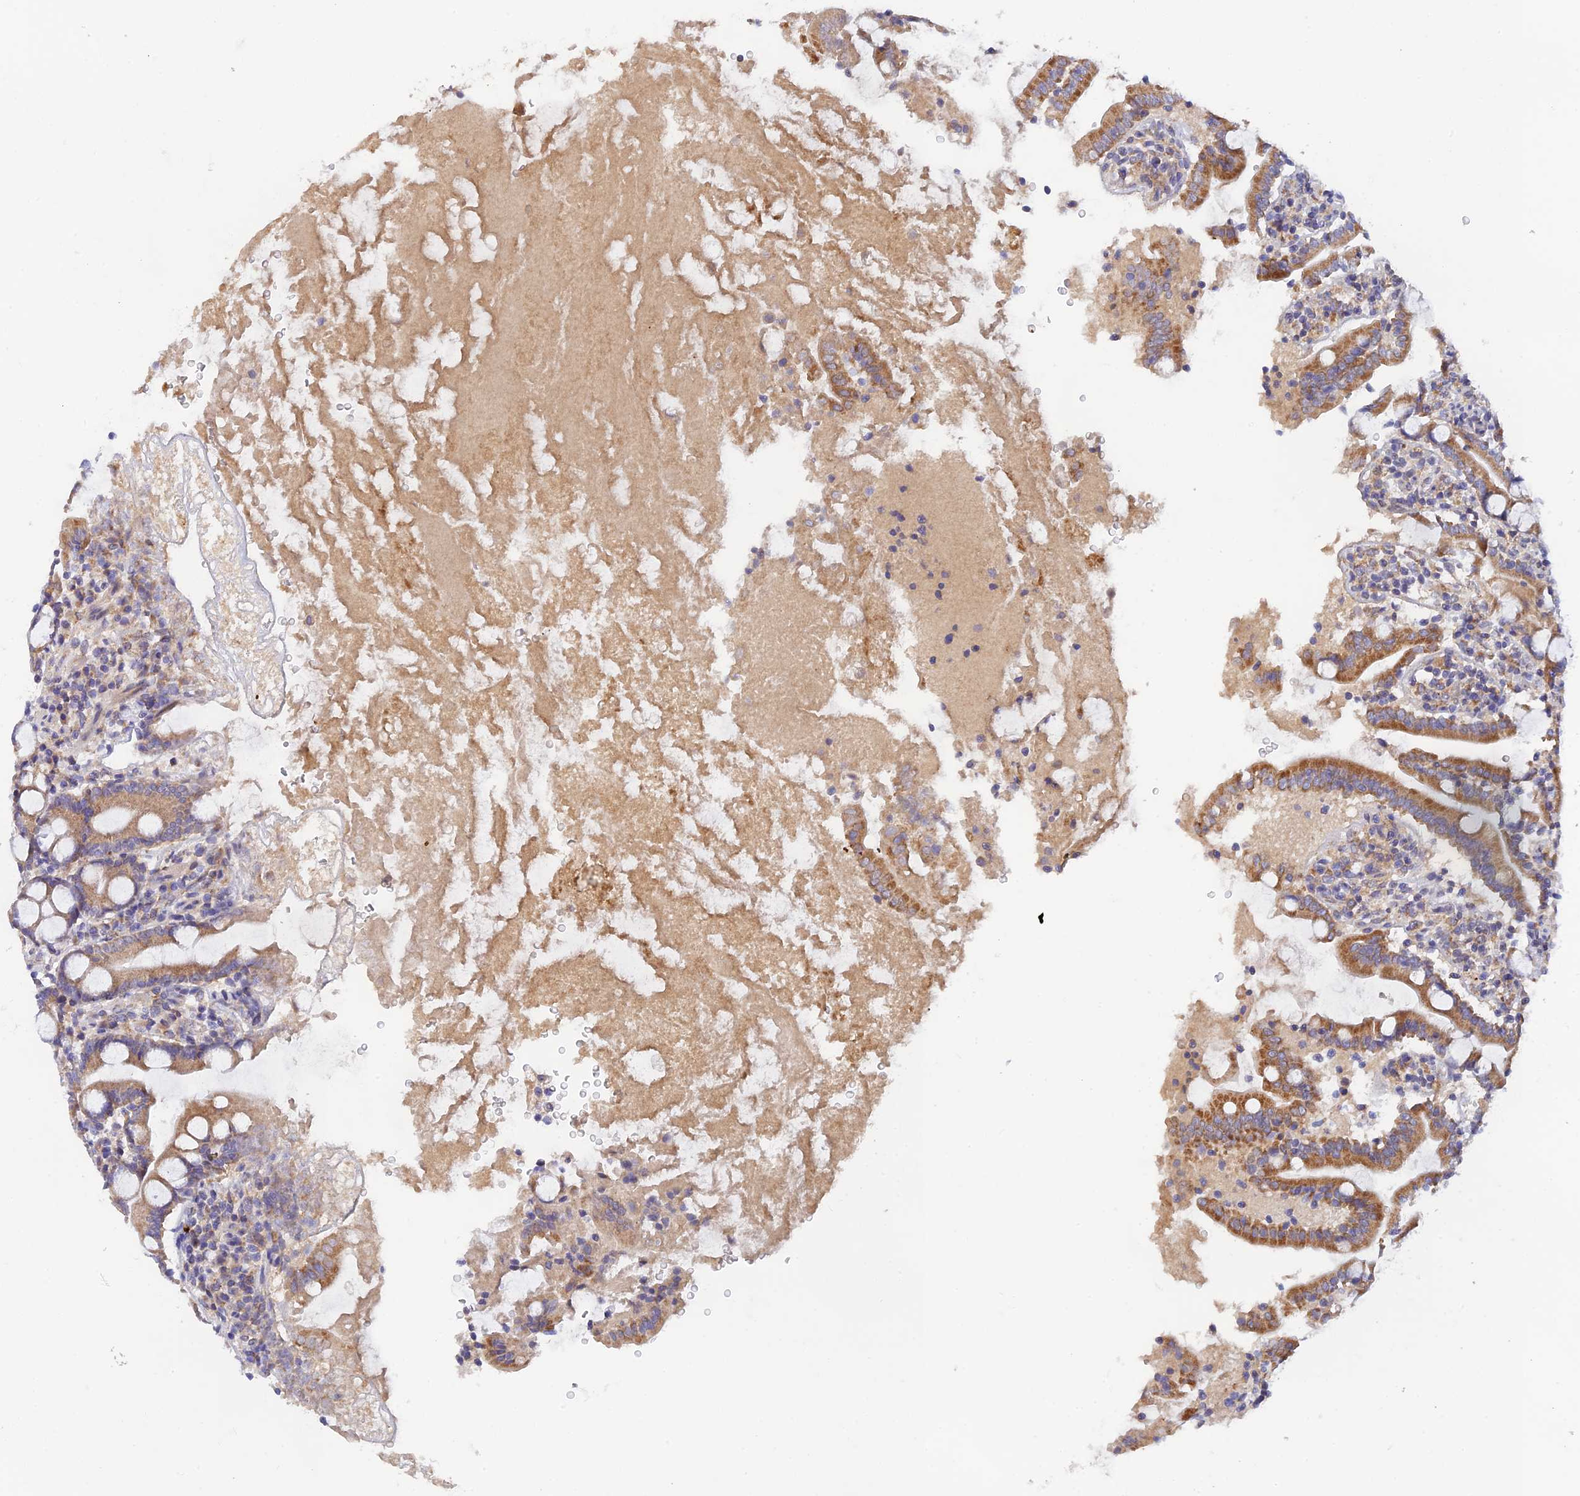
{"staining": {"intensity": "moderate", "quantity": ">75%", "location": "cytoplasmic/membranous"}, "tissue": "duodenum", "cell_type": "Glandular cells", "image_type": "normal", "snomed": [{"axis": "morphology", "description": "Normal tissue, NOS"}, {"axis": "topography", "description": "Duodenum"}], "caption": "Duodenum stained with IHC reveals moderate cytoplasmic/membranous positivity in about >75% of glandular cells. (DAB (3,3'-diaminobenzidine) IHC, brown staining for protein, blue staining for nuclei).", "gene": "RANBP6", "patient": {"sex": "male", "age": 35}}